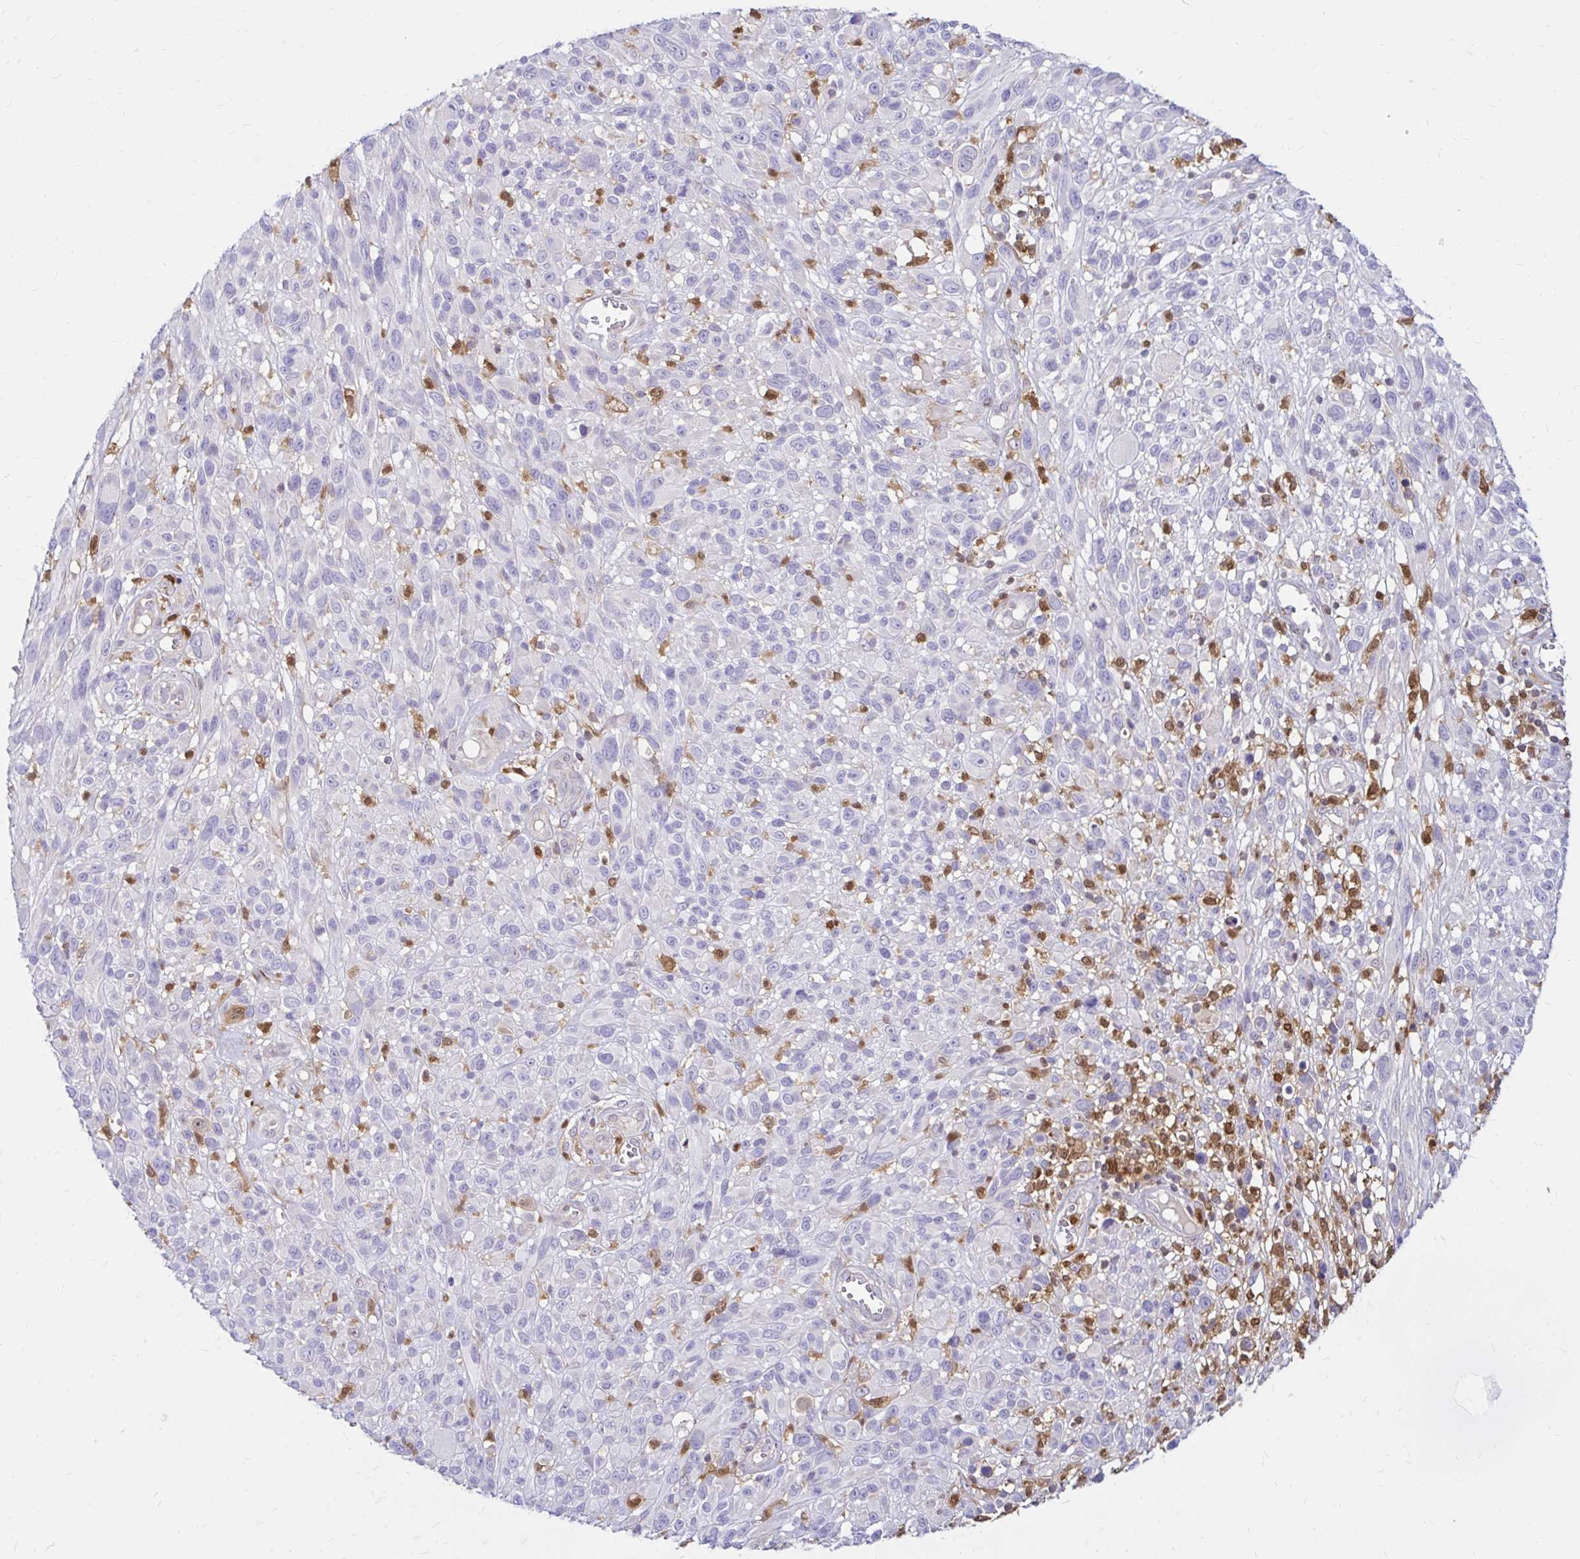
{"staining": {"intensity": "negative", "quantity": "none", "location": "none"}, "tissue": "melanoma", "cell_type": "Tumor cells", "image_type": "cancer", "snomed": [{"axis": "morphology", "description": "Malignant melanoma, NOS"}, {"axis": "topography", "description": "Skin"}], "caption": "IHC image of neoplastic tissue: human melanoma stained with DAB (3,3'-diaminobenzidine) shows no significant protein staining in tumor cells. Brightfield microscopy of immunohistochemistry (IHC) stained with DAB (brown) and hematoxylin (blue), captured at high magnification.", "gene": "PYCARD", "patient": {"sex": "male", "age": 68}}